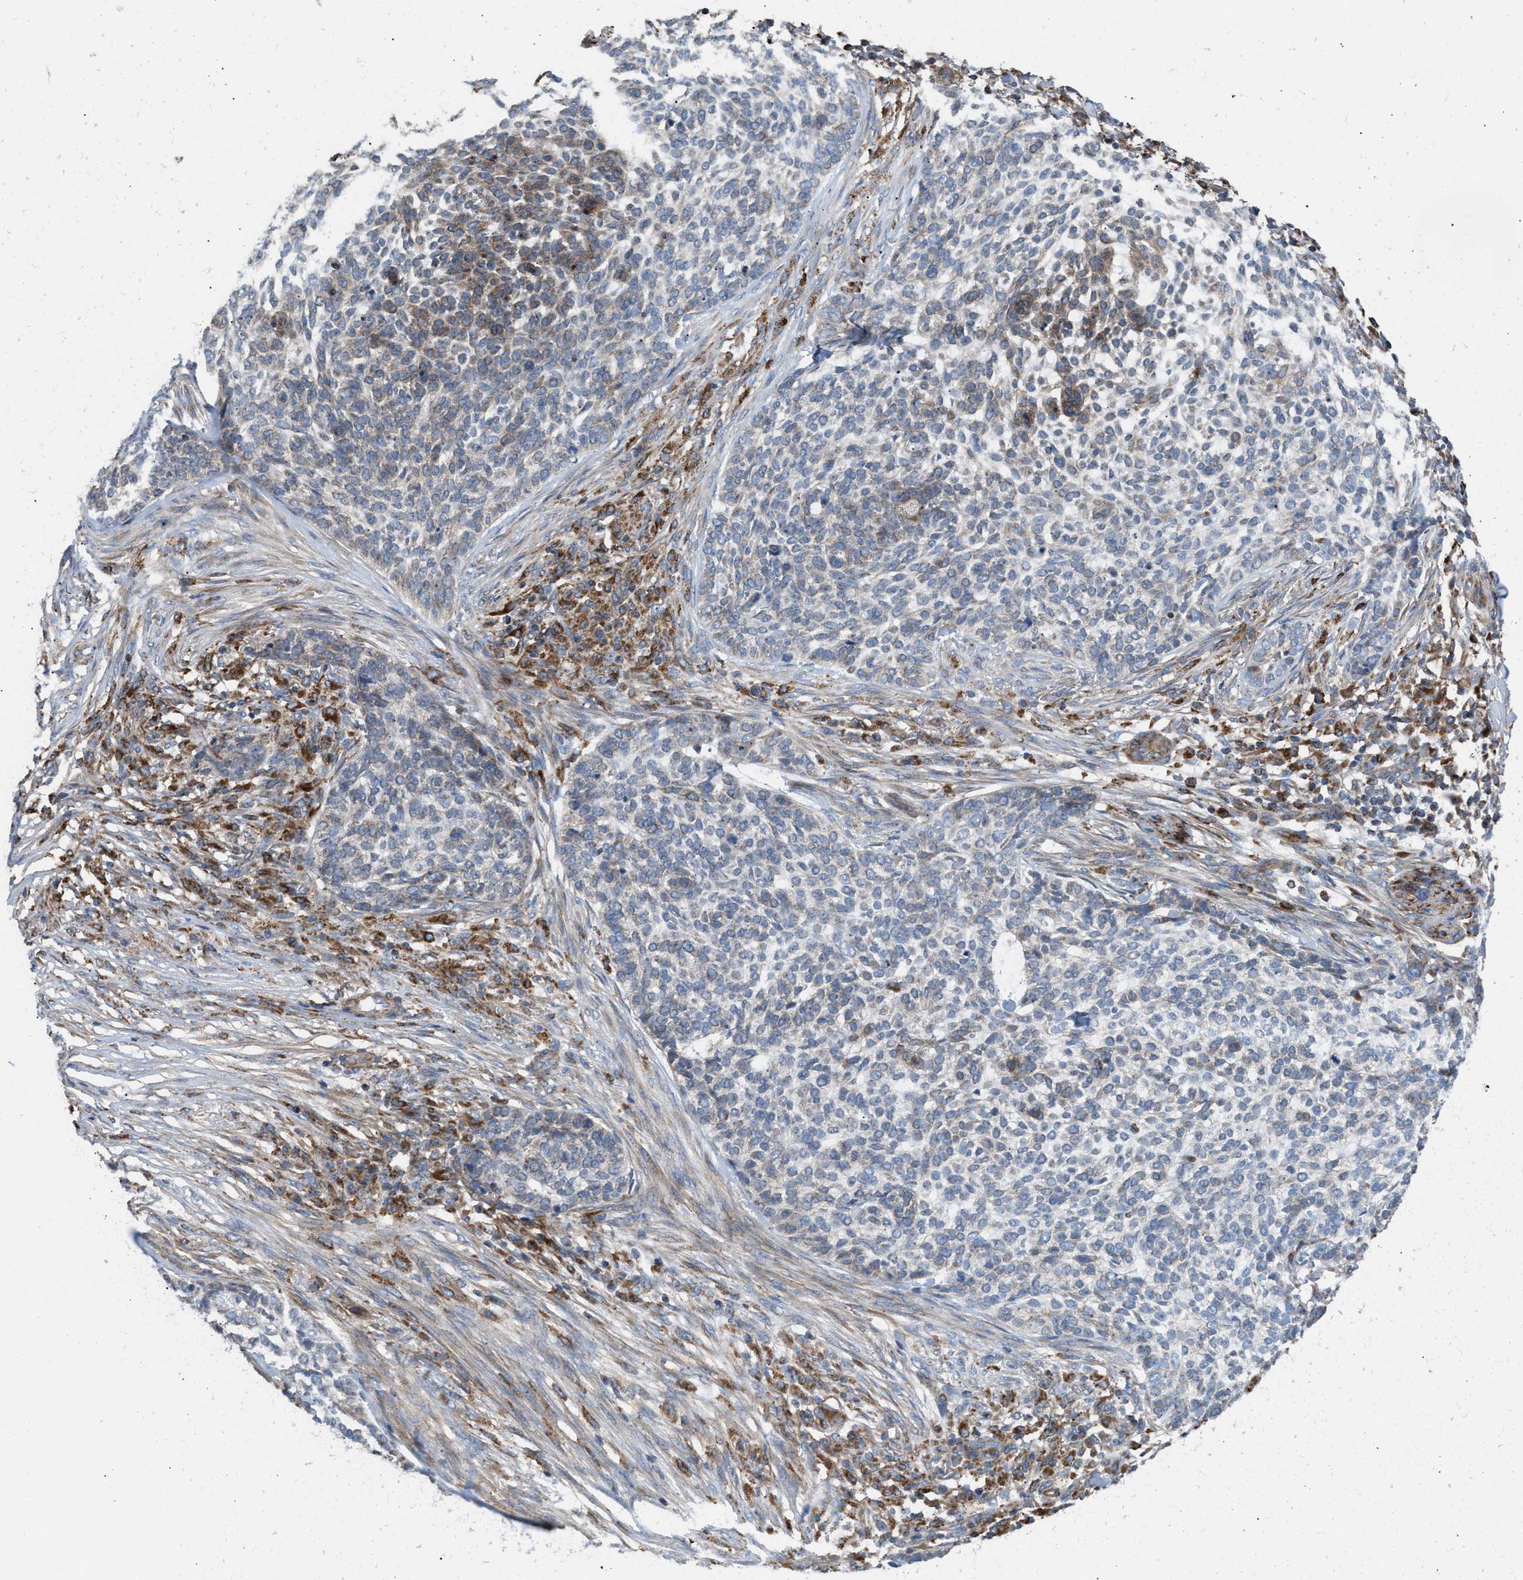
{"staining": {"intensity": "moderate", "quantity": "<25%", "location": "cytoplasmic/membranous"}, "tissue": "skin cancer", "cell_type": "Tumor cells", "image_type": "cancer", "snomed": [{"axis": "morphology", "description": "Basal cell carcinoma"}, {"axis": "topography", "description": "Skin"}], "caption": "High-magnification brightfield microscopy of skin cancer stained with DAB (3,3'-diaminobenzidine) (brown) and counterstained with hematoxylin (blue). tumor cells exhibit moderate cytoplasmic/membranous expression is seen in about<25% of cells. The staining is performed using DAB brown chromogen to label protein expression. The nuclei are counter-stained blue using hematoxylin.", "gene": "SLC10A3", "patient": {"sex": "female", "age": 64}}